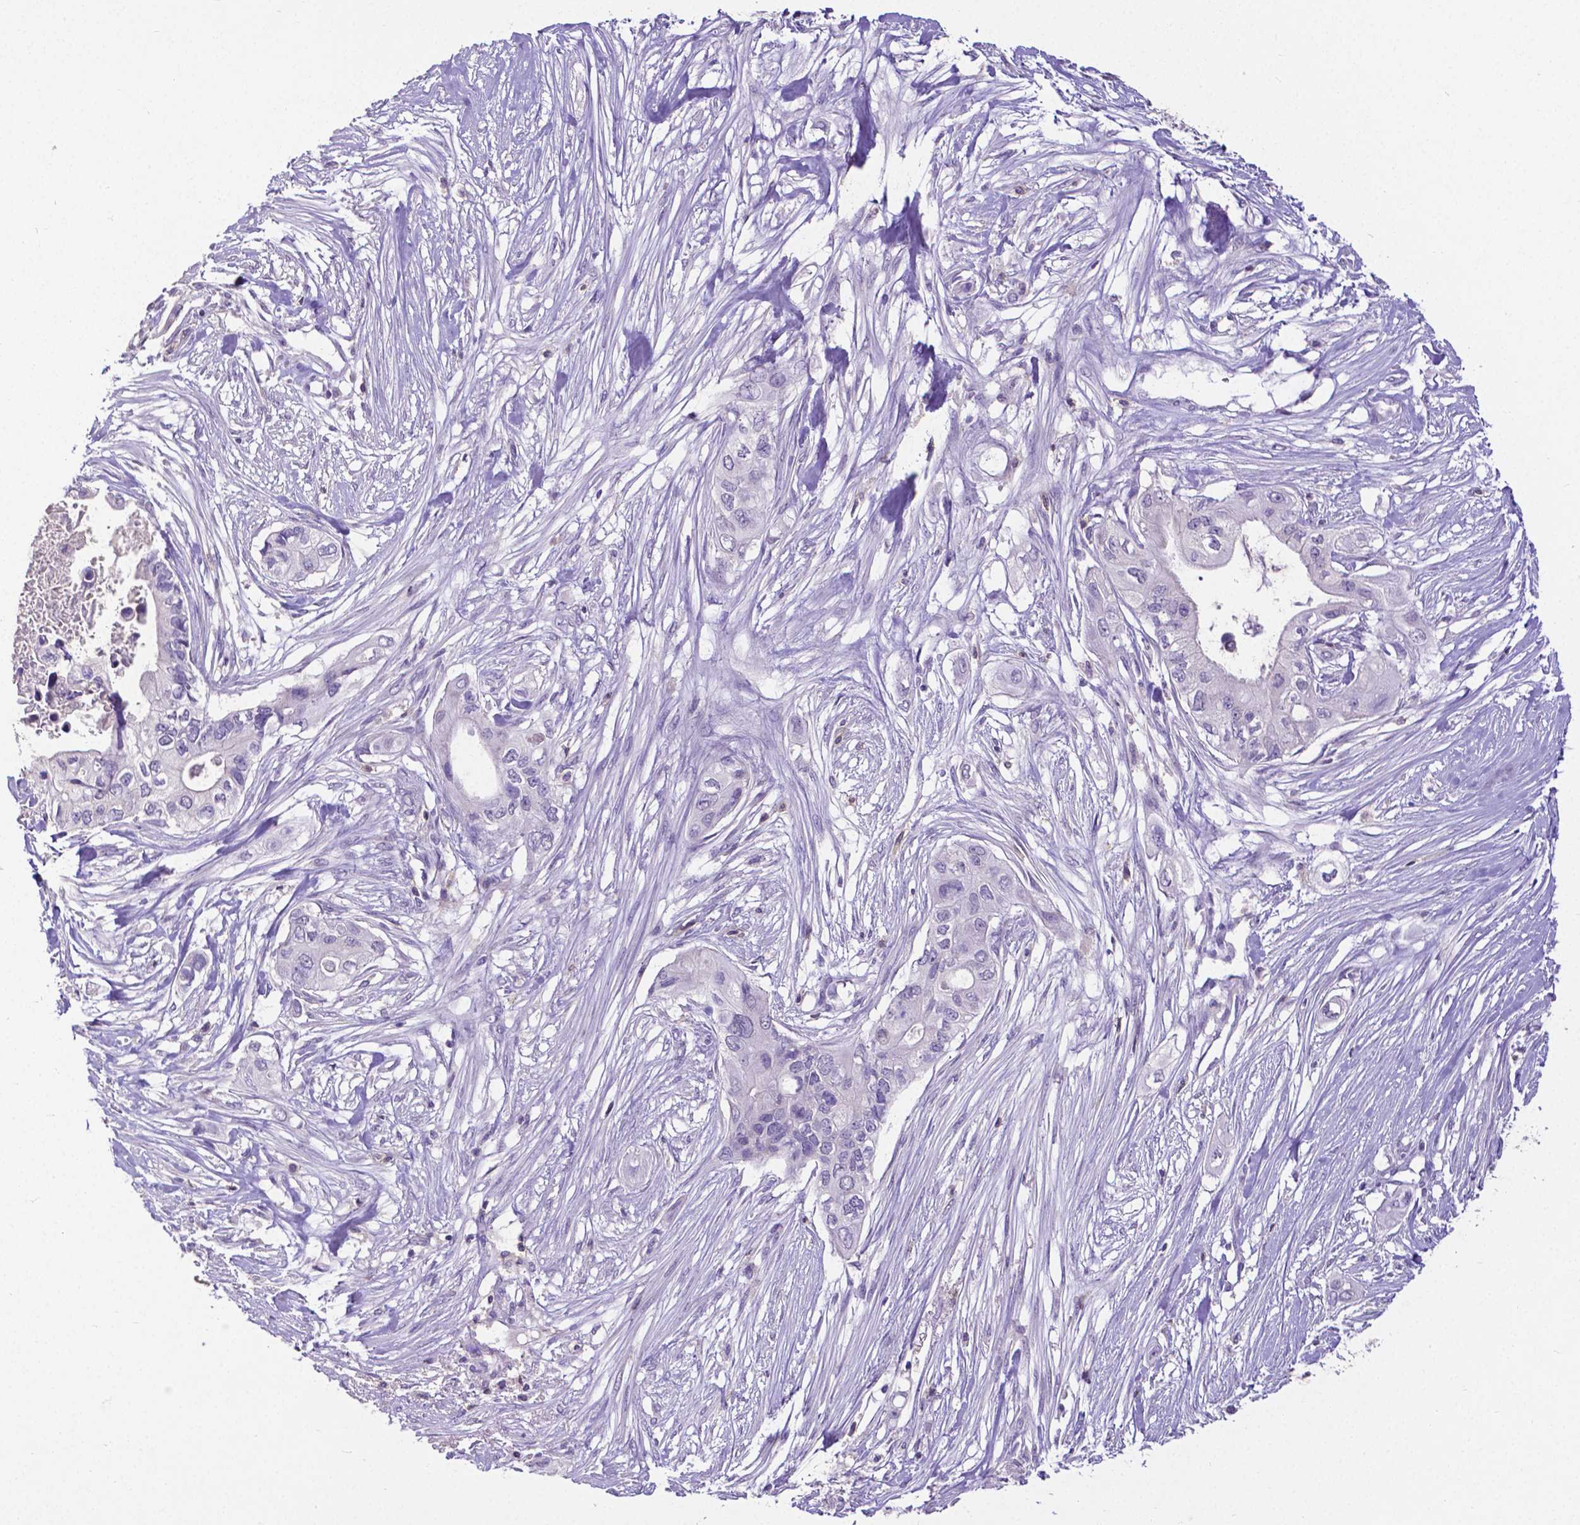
{"staining": {"intensity": "negative", "quantity": "none", "location": "none"}, "tissue": "pancreatic cancer", "cell_type": "Tumor cells", "image_type": "cancer", "snomed": [{"axis": "morphology", "description": "Adenocarcinoma, NOS"}, {"axis": "topography", "description": "Pancreas"}], "caption": "DAB immunohistochemical staining of human pancreatic adenocarcinoma shows no significant positivity in tumor cells.", "gene": "CD4", "patient": {"sex": "female", "age": 63}}